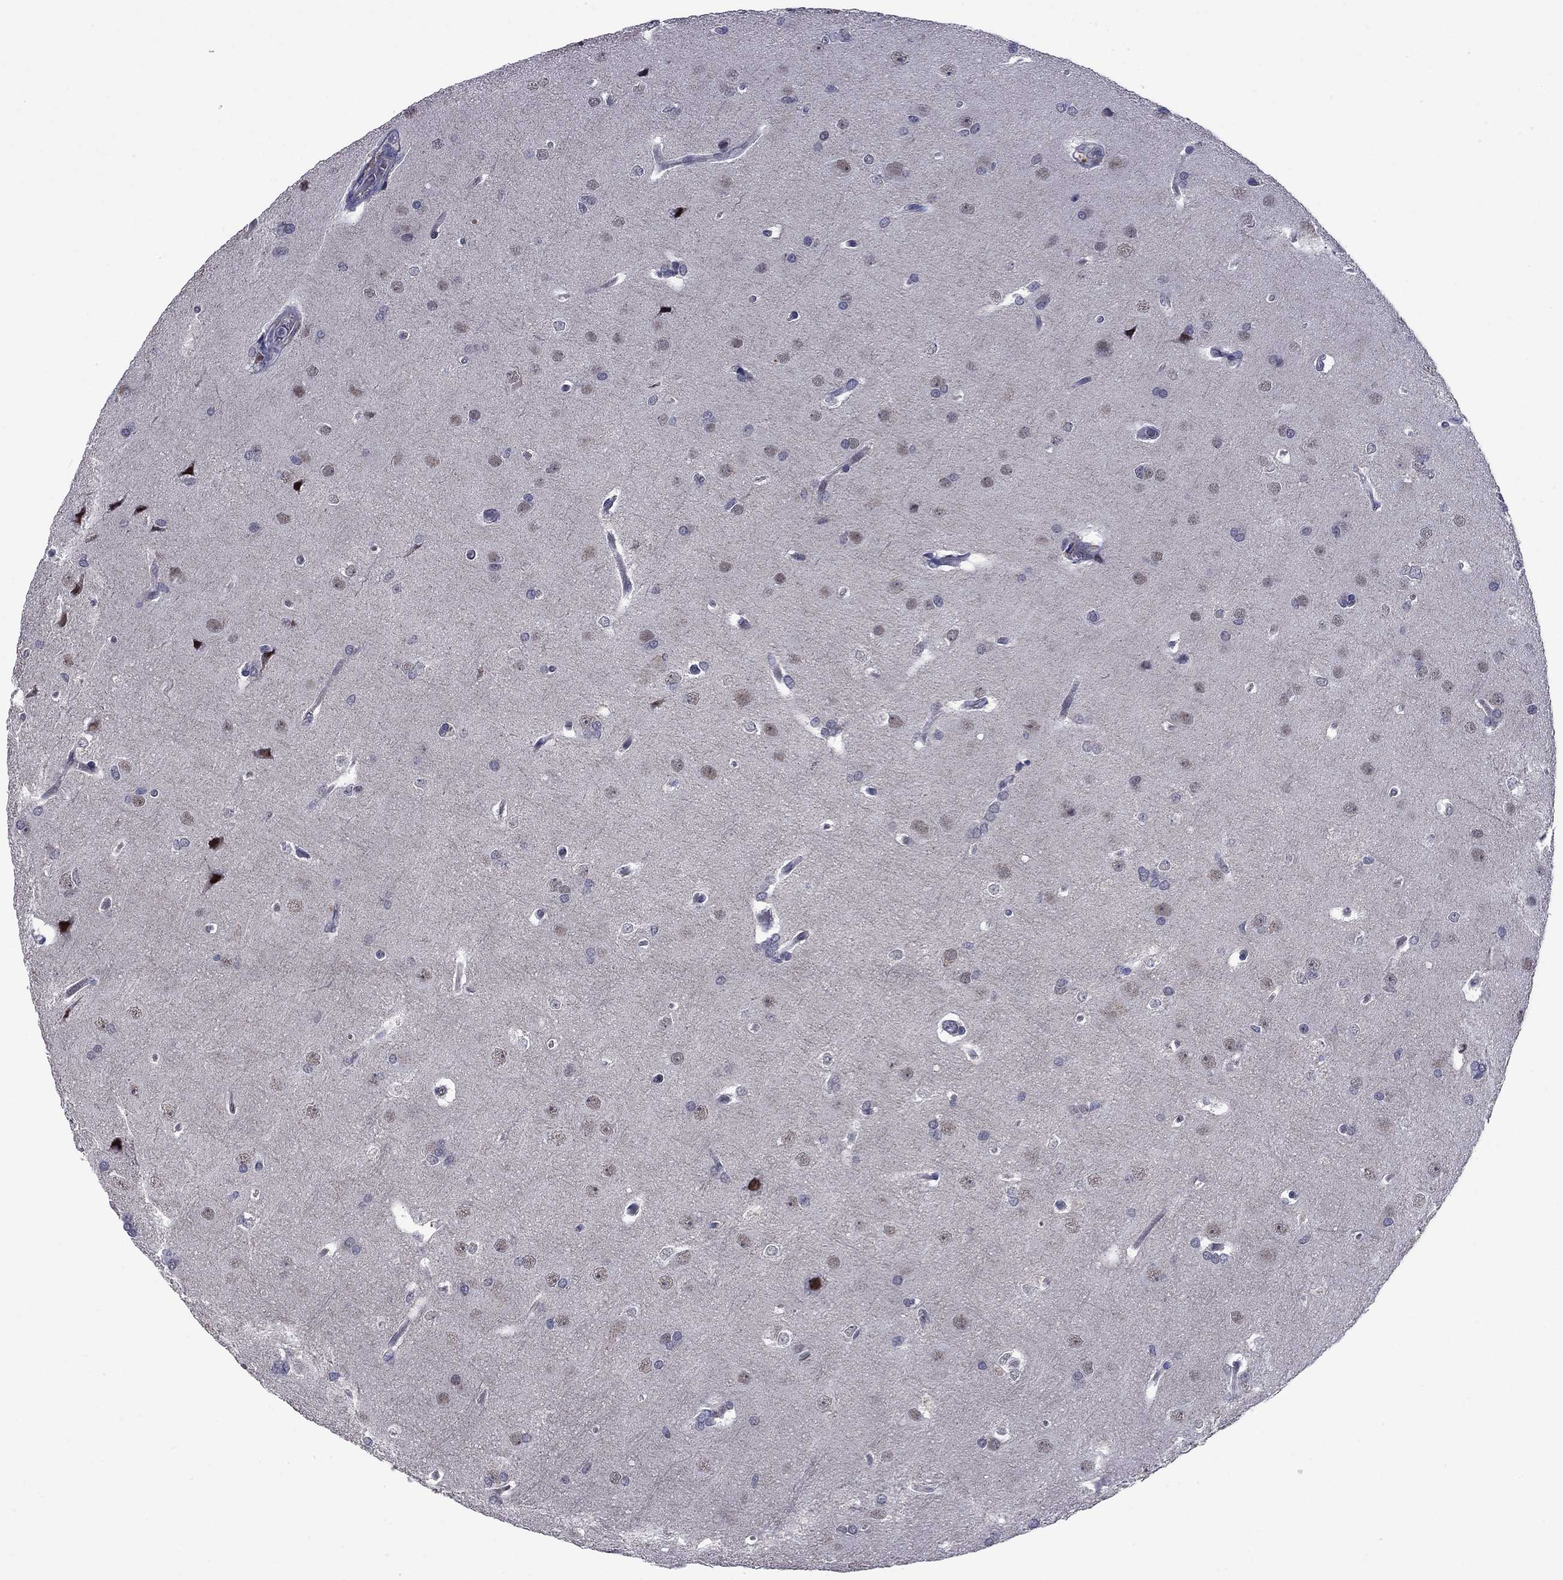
{"staining": {"intensity": "negative", "quantity": "none", "location": "none"}, "tissue": "glioma", "cell_type": "Tumor cells", "image_type": "cancer", "snomed": [{"axis": "morphology", "description": "Glioma, malignant, Low grade"}, {"axis": "topography", "description": "Brain"}], "caption": "Human glioma stained for a protein using IHC reveals no staining in tumor cells.", "gene": "HTR4", "patient": {"sex": "female", "age": 32}}